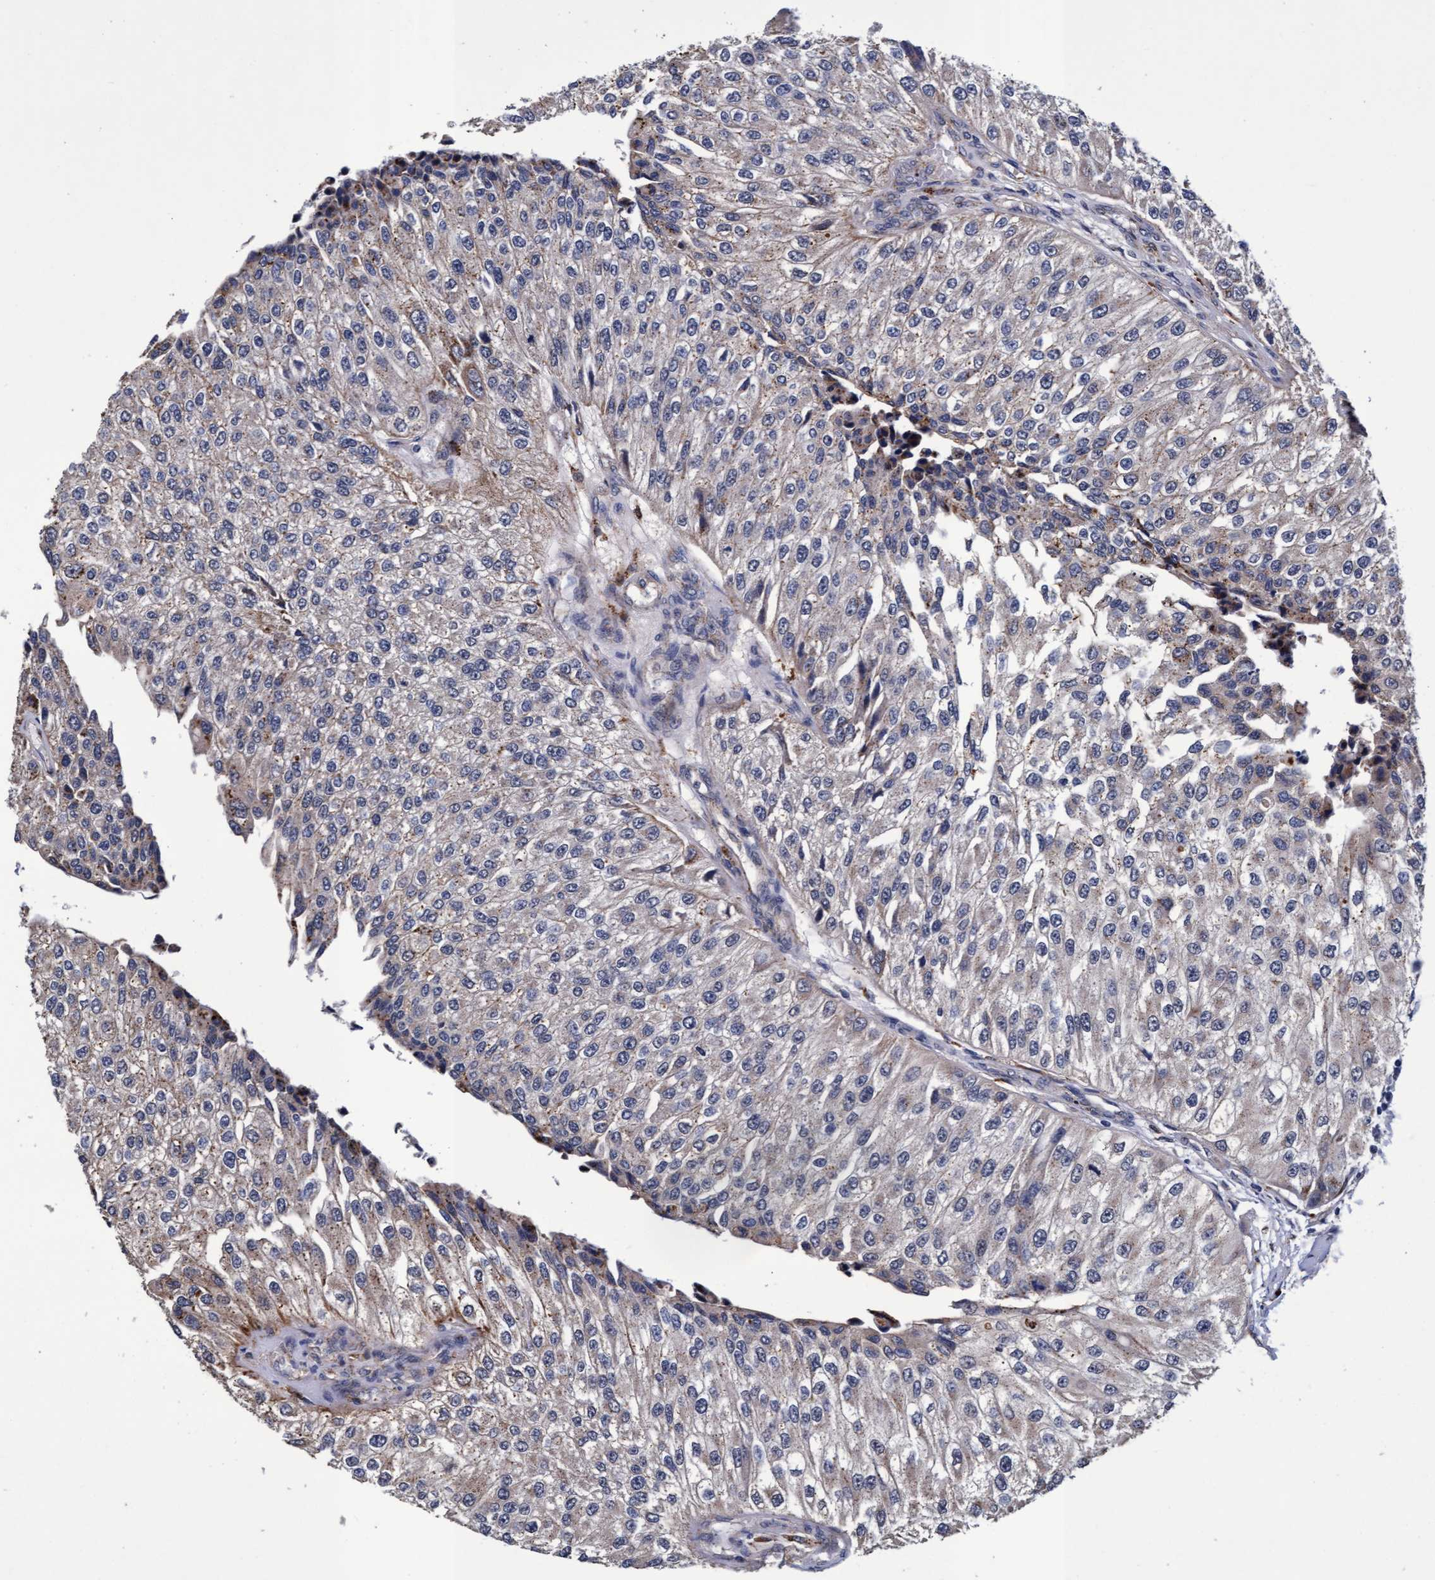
{"staining": {"intensity": "weak", "quantity": "<25%", "location": "cytoplasmic/membranous"}, "tissue": "urothelial cancer", "cell_type": "Tumor cells", "image_type": "cancer", "snomed": [{"axis": "morphology", "description": "Urothelial carcinoma, High grade"}, {"axis": "topography", "description": "Kidney"}, {"axis": "topography", "description": "Urinary bladder"}], "caption": "An IHC image of urothelial cancer is shown. There is no staining in tumor cells of urothelial cancer. The staining was performed using DAB (3,3'-diaminobenzidine) to visualize the protein expression in brown, while the nuclei were stained in blue with hematoxylin (Magnification: 20x).", "gene": "CPQ", "patient": {"sex": "male", "age": 77}}